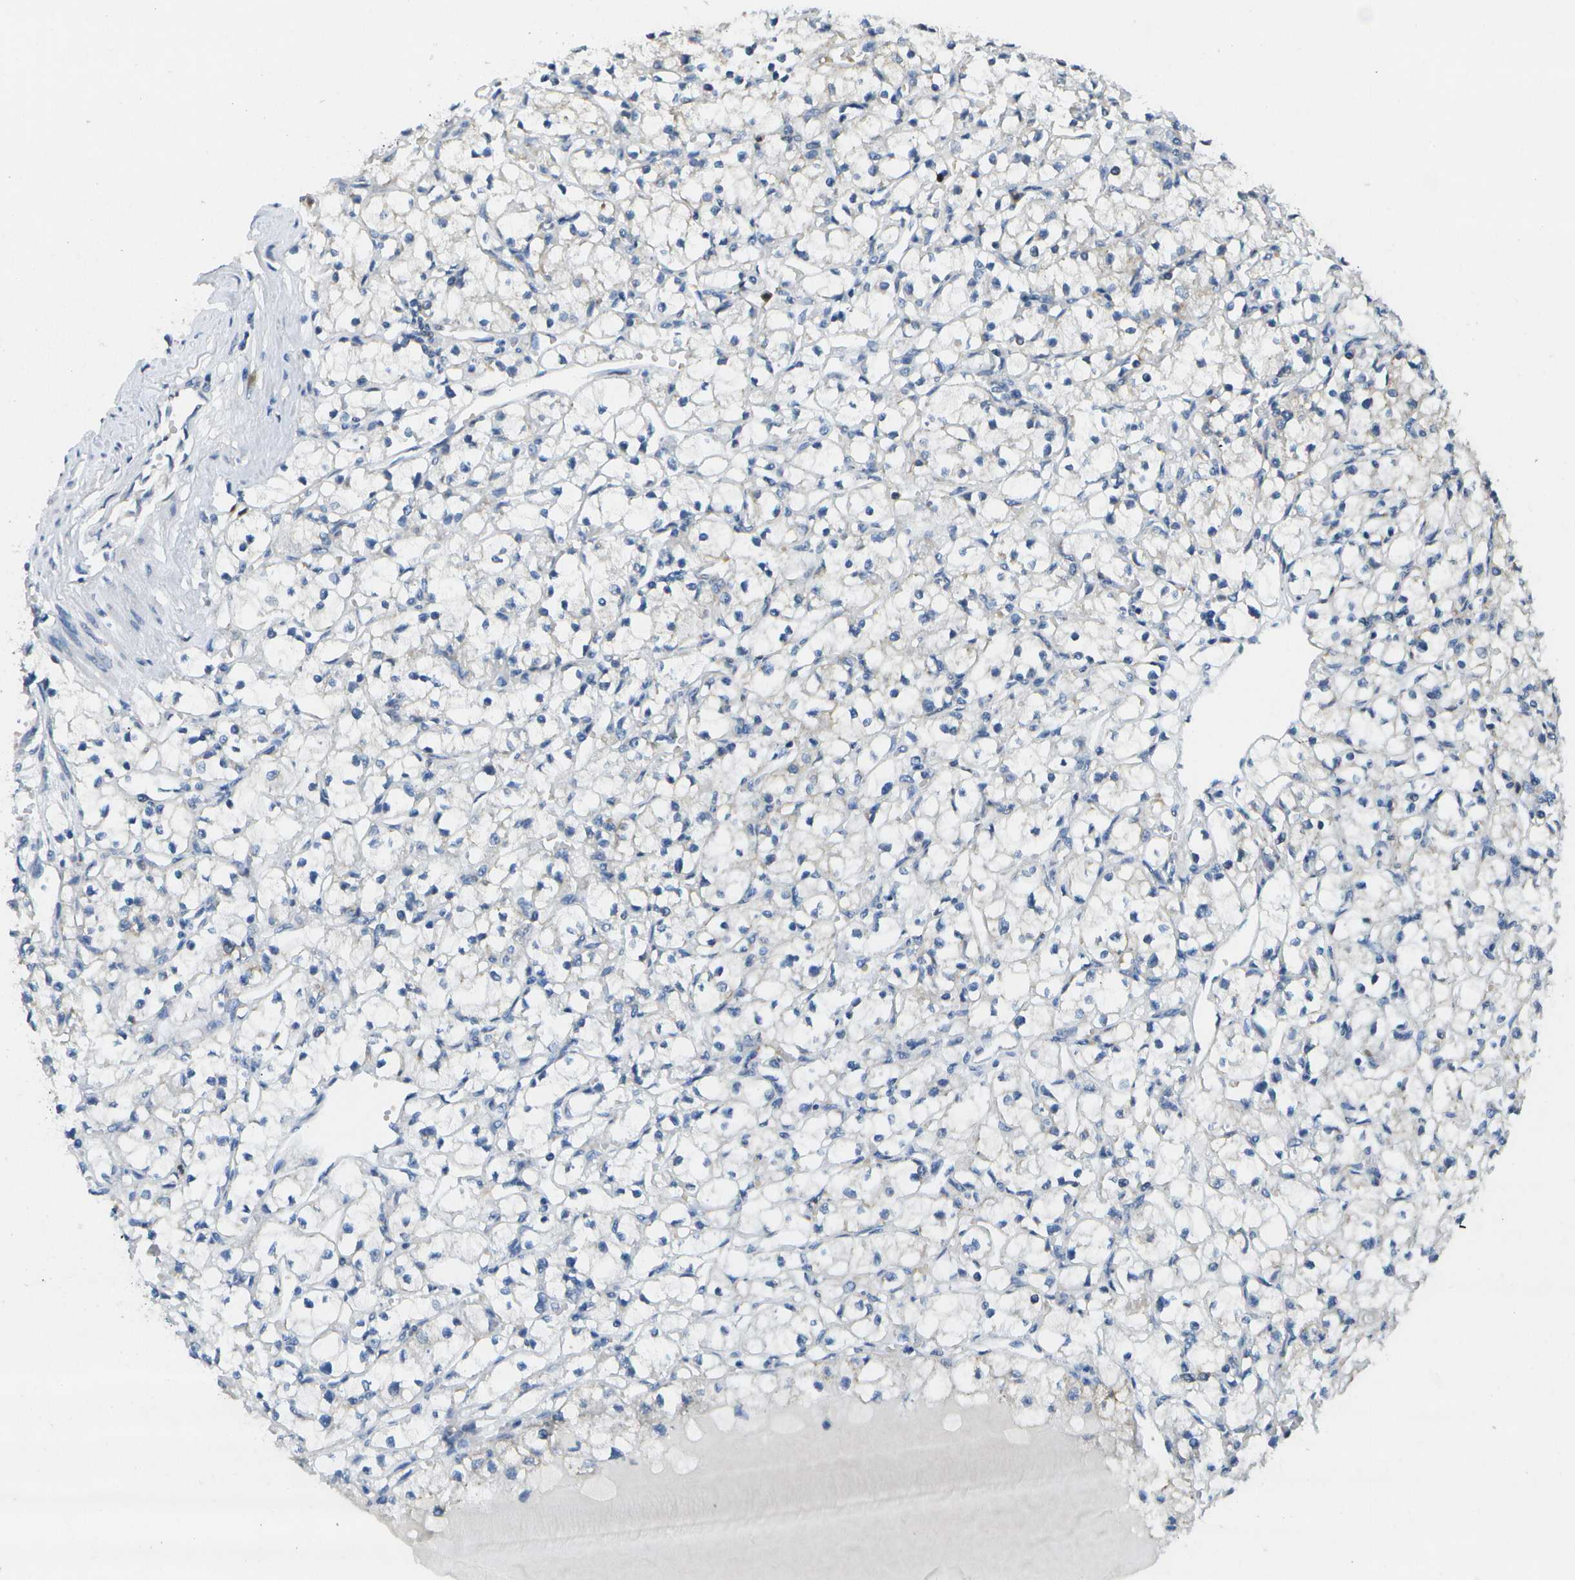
{"staining": {"intensity": "negative", "quantity": "none", "location": "none"}, "tissue": "renal cancer", "cell_type": "Tumor cells", "image_type": "cancer", "snomed": [{"axis": "morphology", "description": "Adenocarcinoma, NOS"}, {"axis": "topography", "description": "Kidney"}], "caption": "Human renal adenocarcinoma stained for a protein using immunohistochemistry reveals no positivity in tumor cells.", "gene": "DSE", "patient": {"sex": "male", "age": 56}}